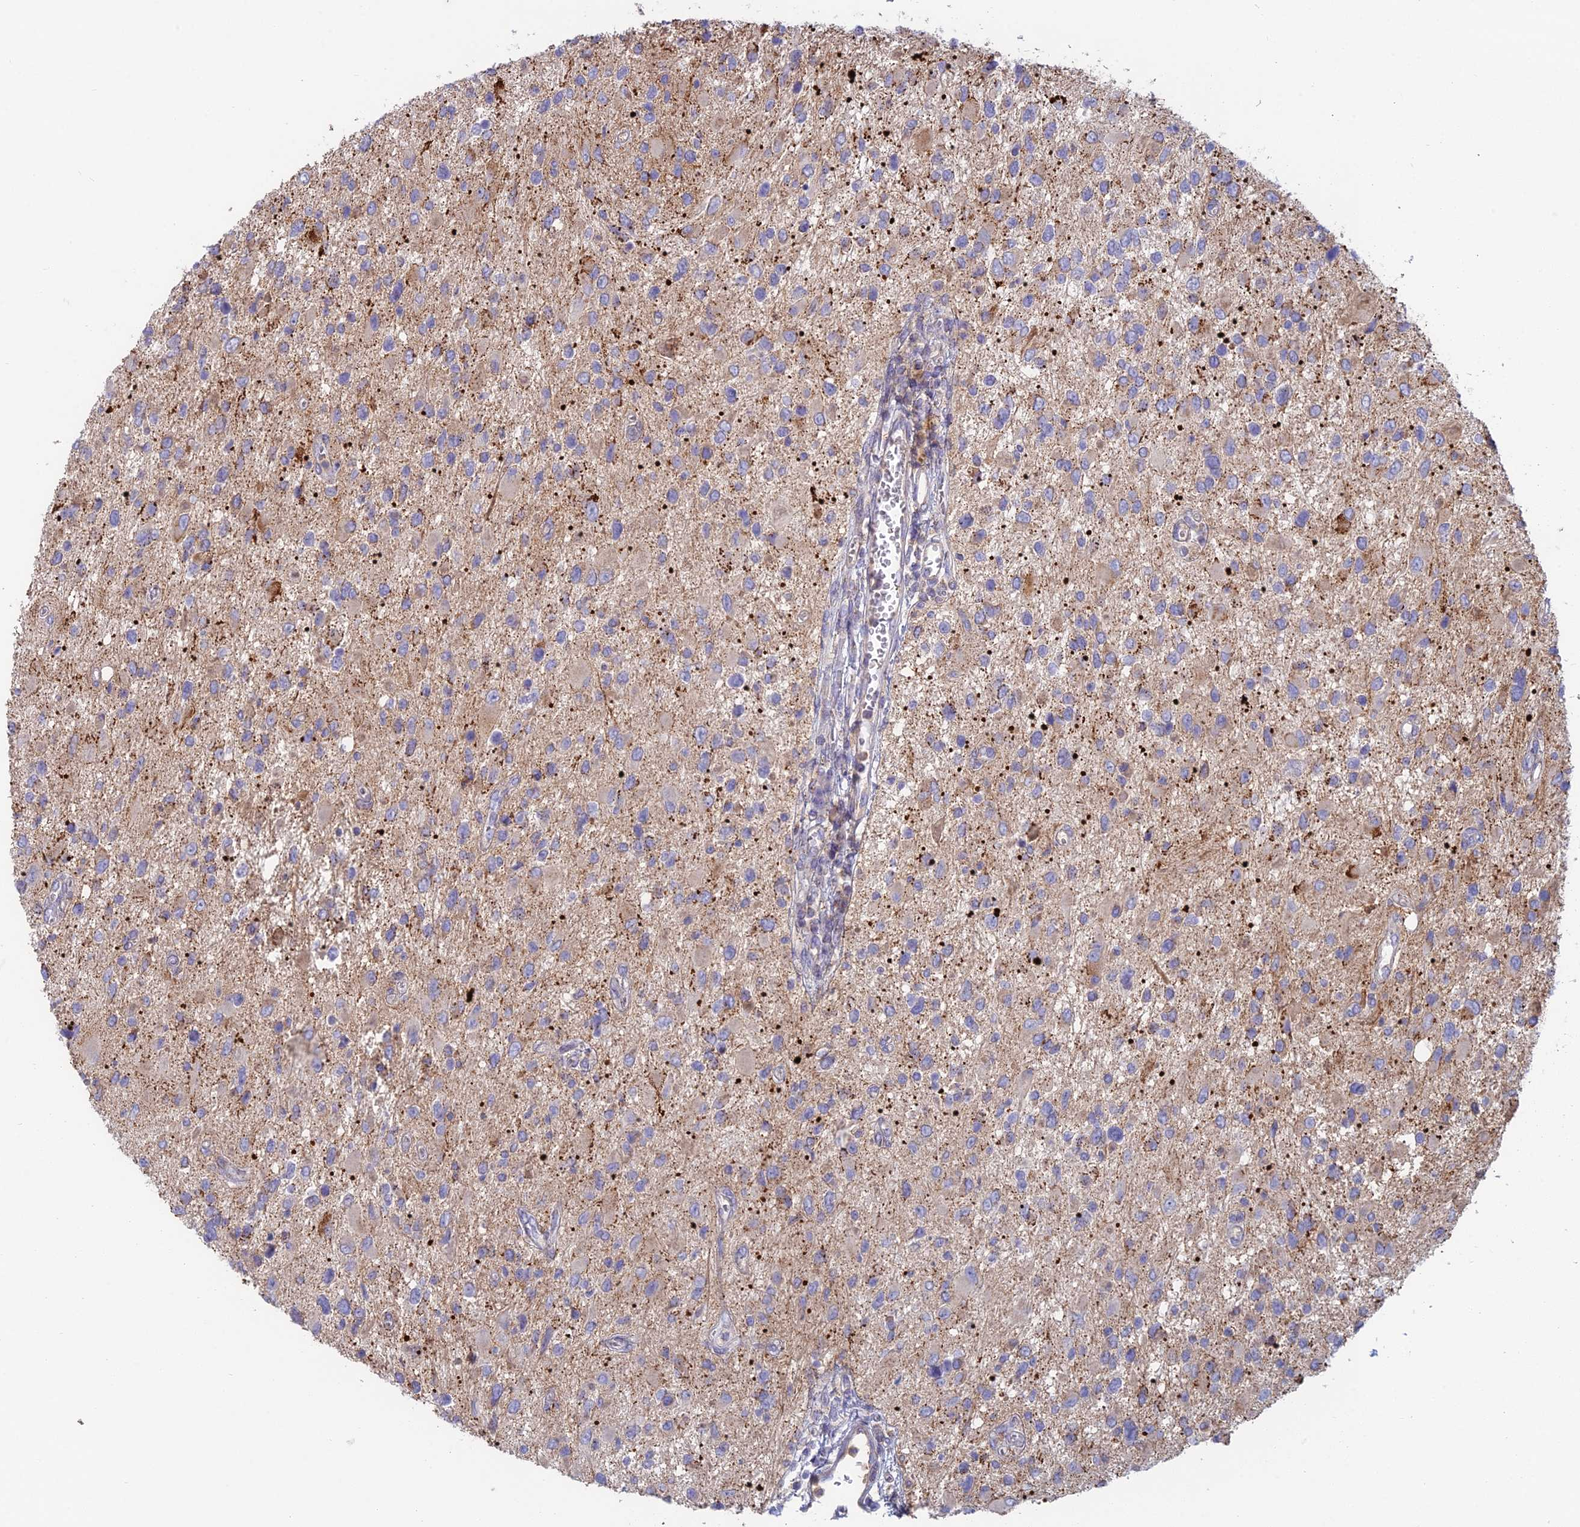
{"staining": {"intensity": "negative", "quantity": "none", "location": "none"}, "tissue": "glioma", "cell_type": "Tumor cells", "image_type": "cancer", "snomed": [{"axis": "morphology", "description": "Glioma, malignant, High grade"}, {"axis": "topography", "description": "Brain"}], "caption": "Immunohistochemistry (IHC) image of neoplastic tissue: malignant glioma (high-grade) stained with DAB exhibits no significant protein staining in tumor cells. (Immunohistochemistry (IHC), brightfield microscopy, high magnification).", "gene": "IFTAP", "patient": {"sex": "male", "age": 53}}